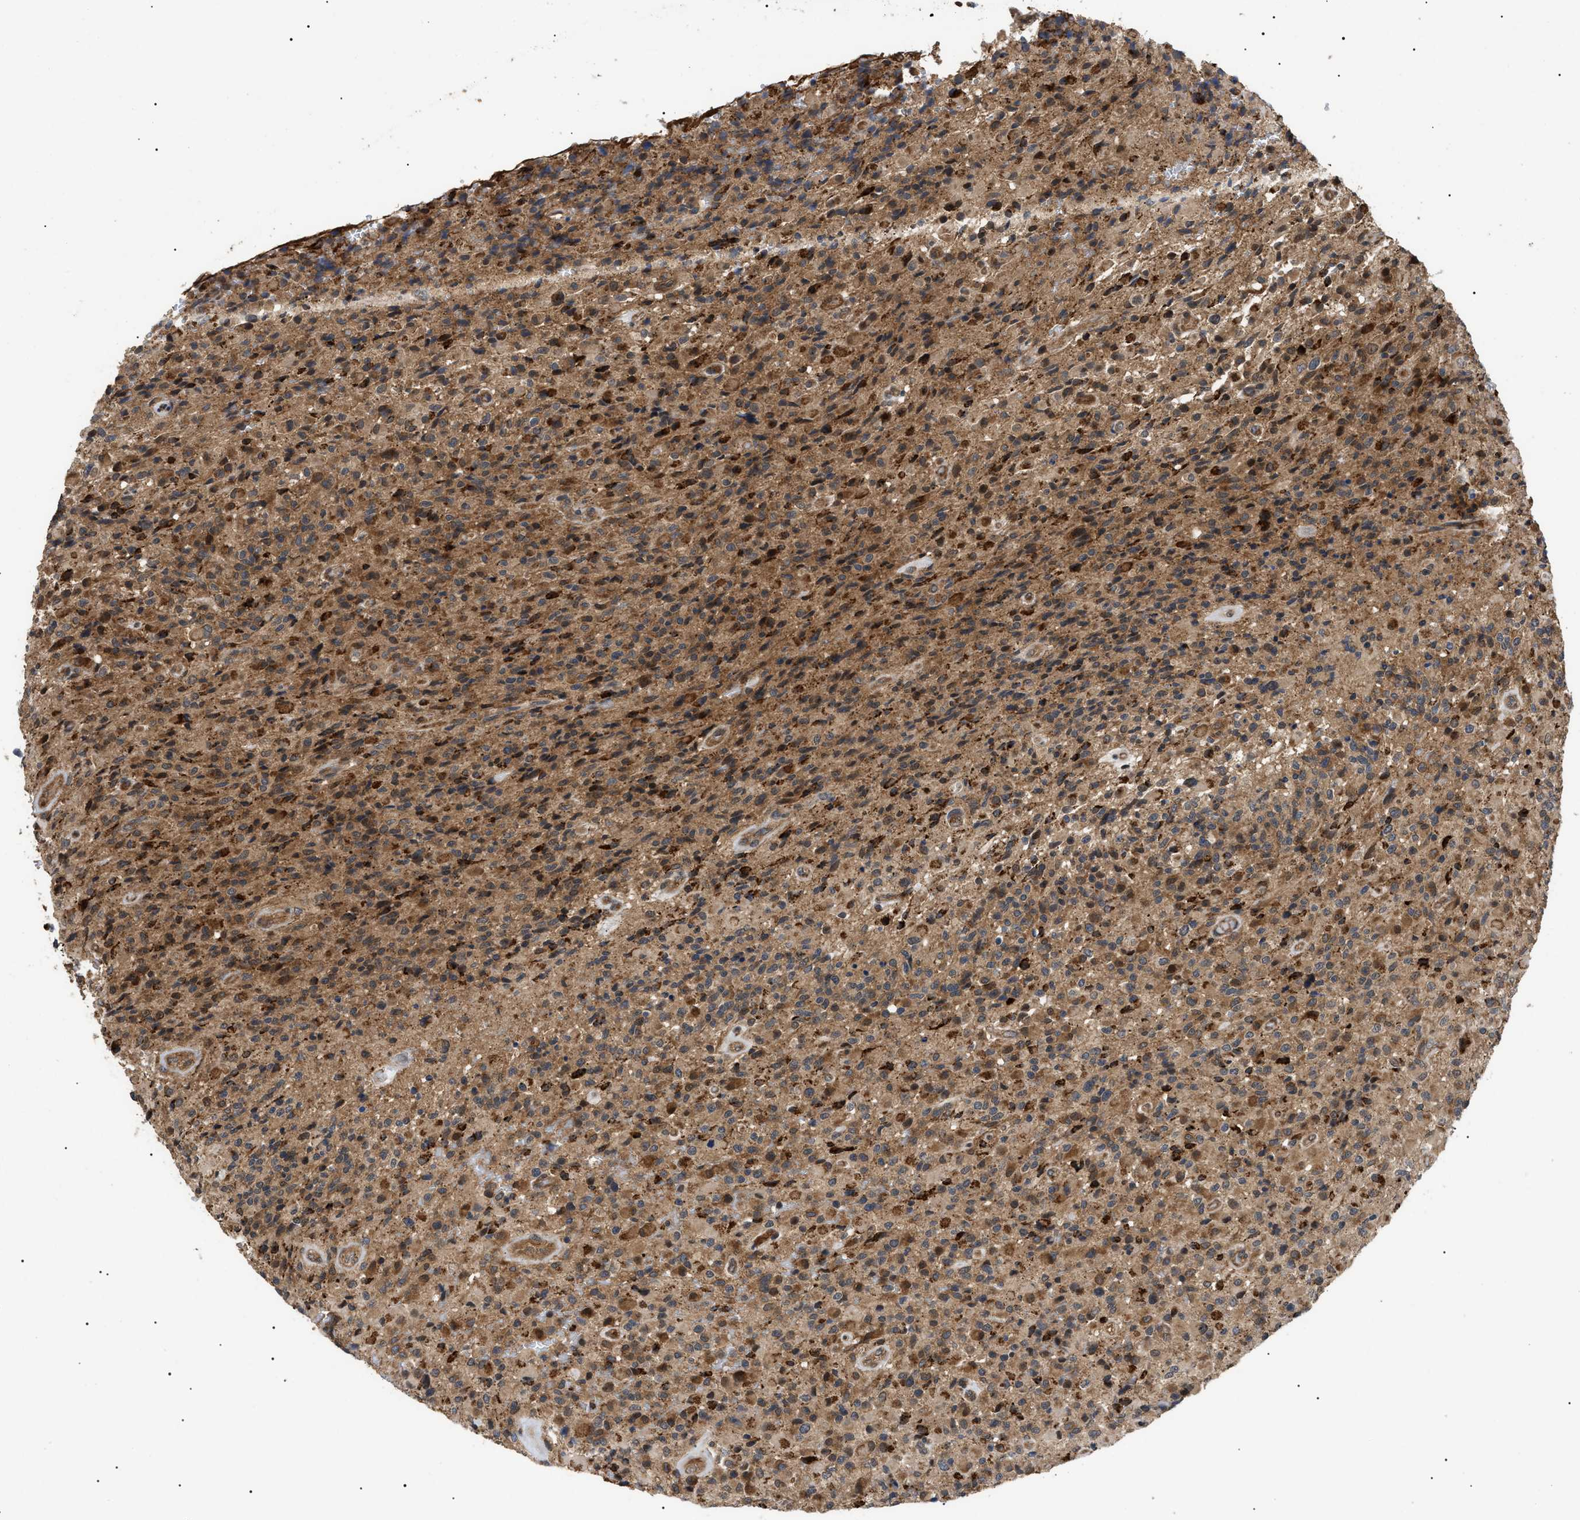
{"staining": {"intensity": "moderate", "quantity": ">75%", "location": "cytoplasmic/membranous,nuclear"}, "tissue": "glioma", "cell_type": "Tumor cells", "image_type": "cancer", "snomed": [{"axis": "morphology", "description": "Glioma, malignant, High grade"}, {"axis": "topography", "description": "Brain"}], "caption": "About >75% of tumor cells in human malignant glioma (high-grade) demonstrate moderate cytoplasmic/membranous and nuclear protein expression as visualized by brown immunohistochemical staining.", "gene": "ASTL", "patient": {"sex": "male", "age": 71}}